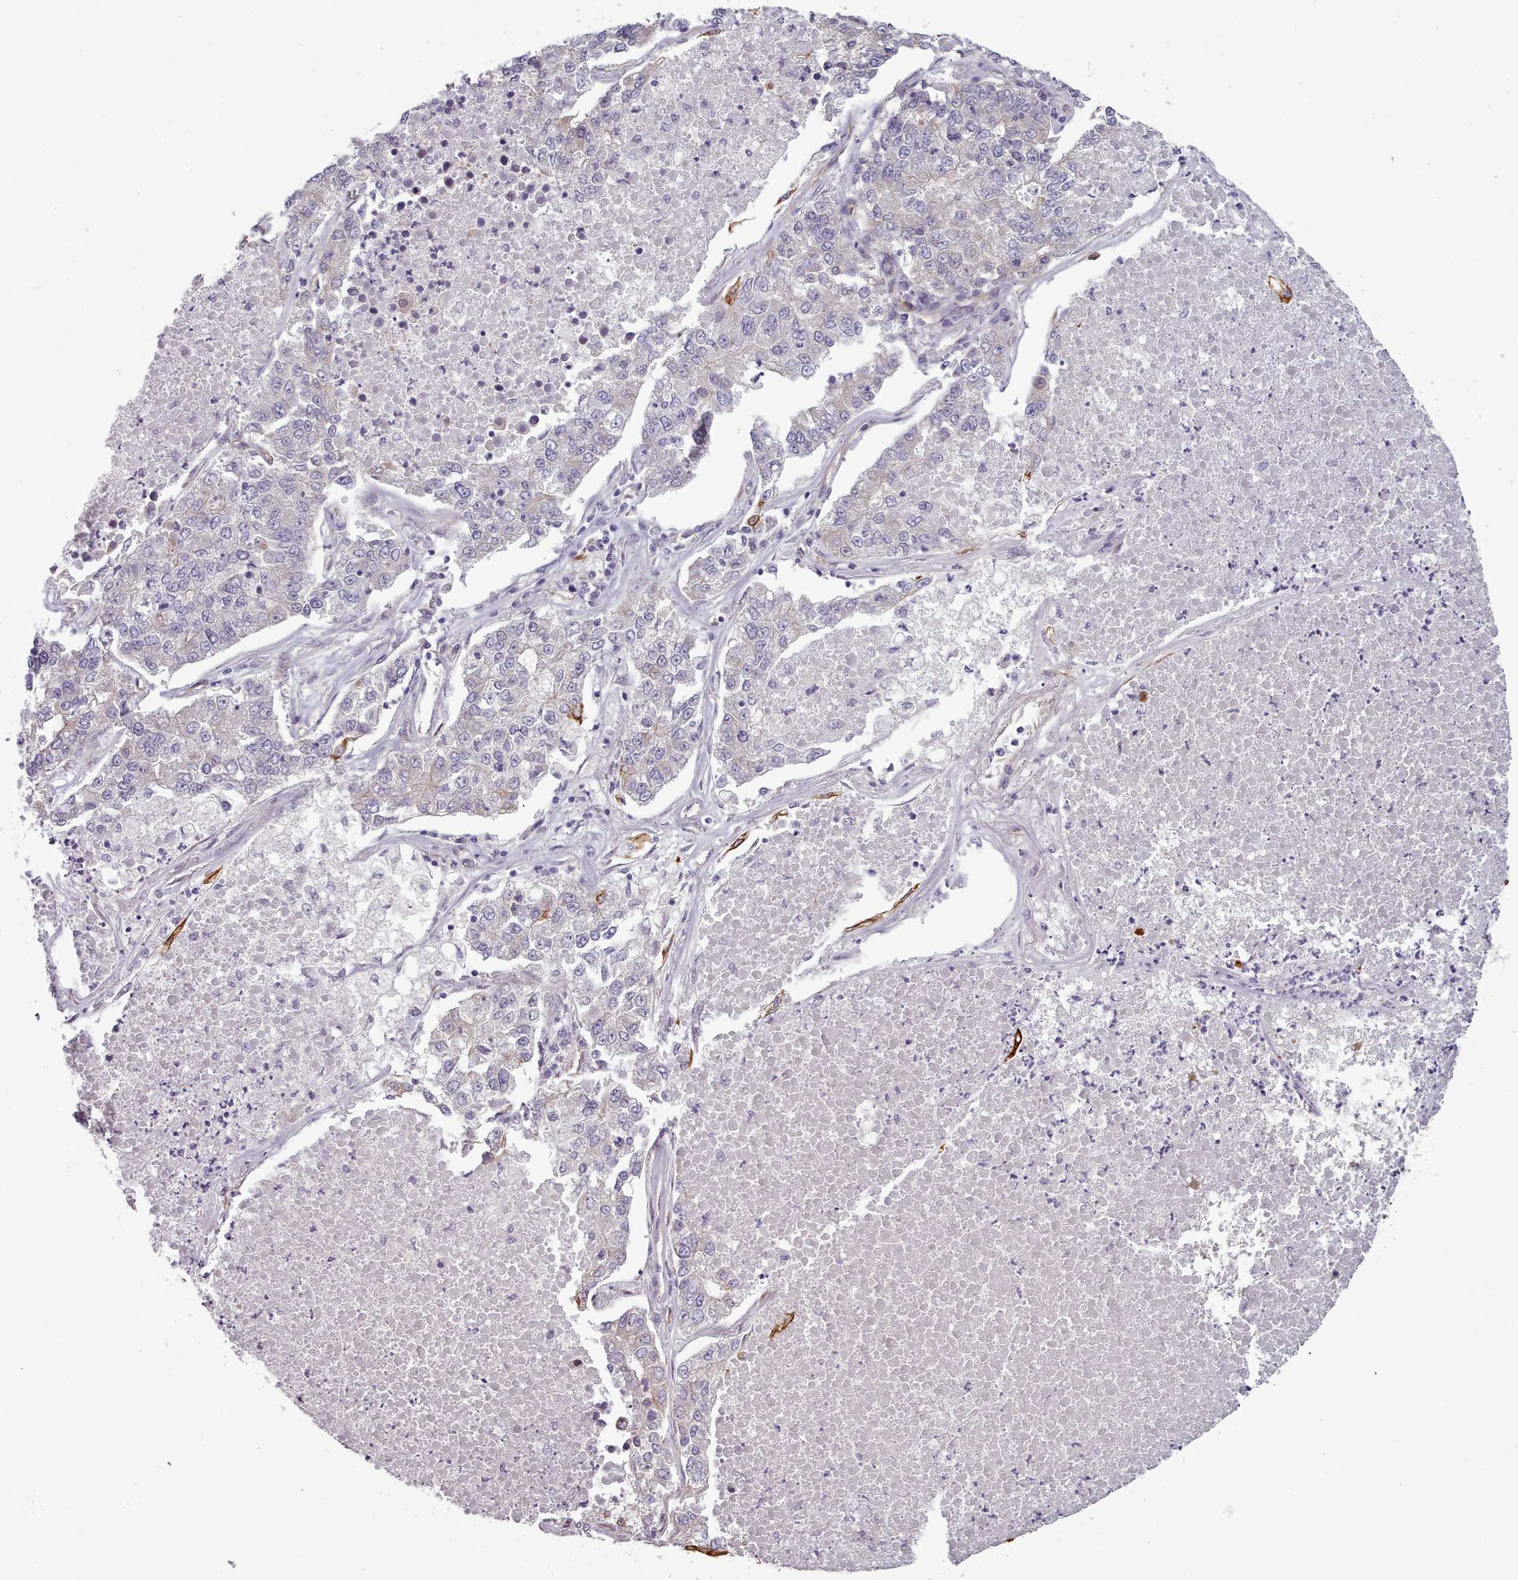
{"staining": {"intensity": "negative", "quantity": "none", "location": "none"}, "tissue": "lung cancer", "cell_type": "Tumor cells", "image_type": "cancer", "snomed": [{"axis": "morphology", "description": "Adenocarcinoma, NOS"}, {"axis": "topography", "description": "Lung"}], "caption": "Protein analysis of lung adenocarcinoma displays no significant positivity in tumor cells.", "gene": "PLD4", "patient": {"sex": "male", "age": 49}}